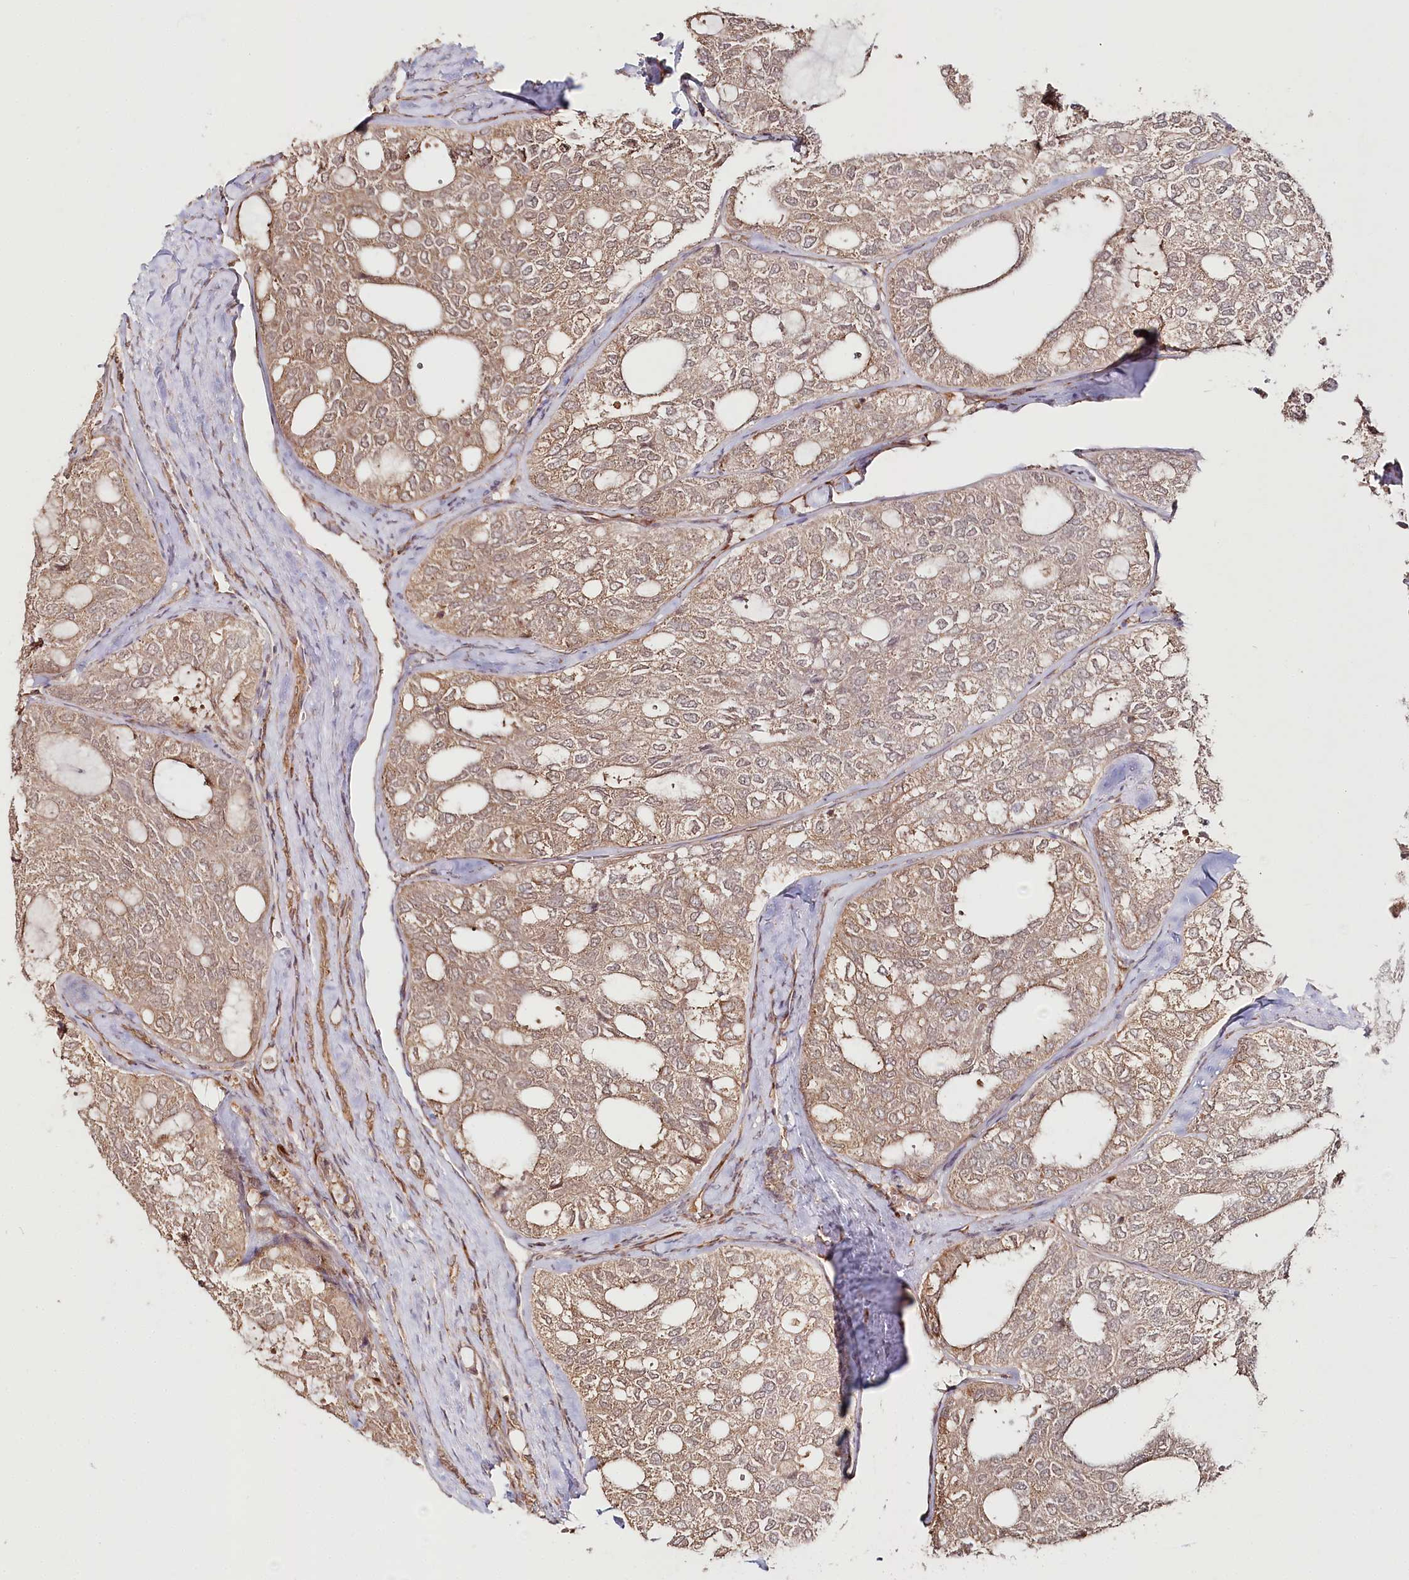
{"staining": {"intensity": "weak", "quantity": ">75%", "location": "cytoplasmic/membranous"}, "tissue": "thyroid cancer", "cell_type": "Tumor cells", "image_type": "cancer", "snomed": [{"axis": "morphology", "description": "Follicular adenoma carcinoma, NOS"}, {"axis": "topography", "description": "Thyroid gland"}], "caption": "Thyroid cancer tissue displays weak cytoplasmic/membranous staining in approximately >75% of tumor cells", "gene": "OTUD4", "patient": {"sex": "male", "age": 75}}